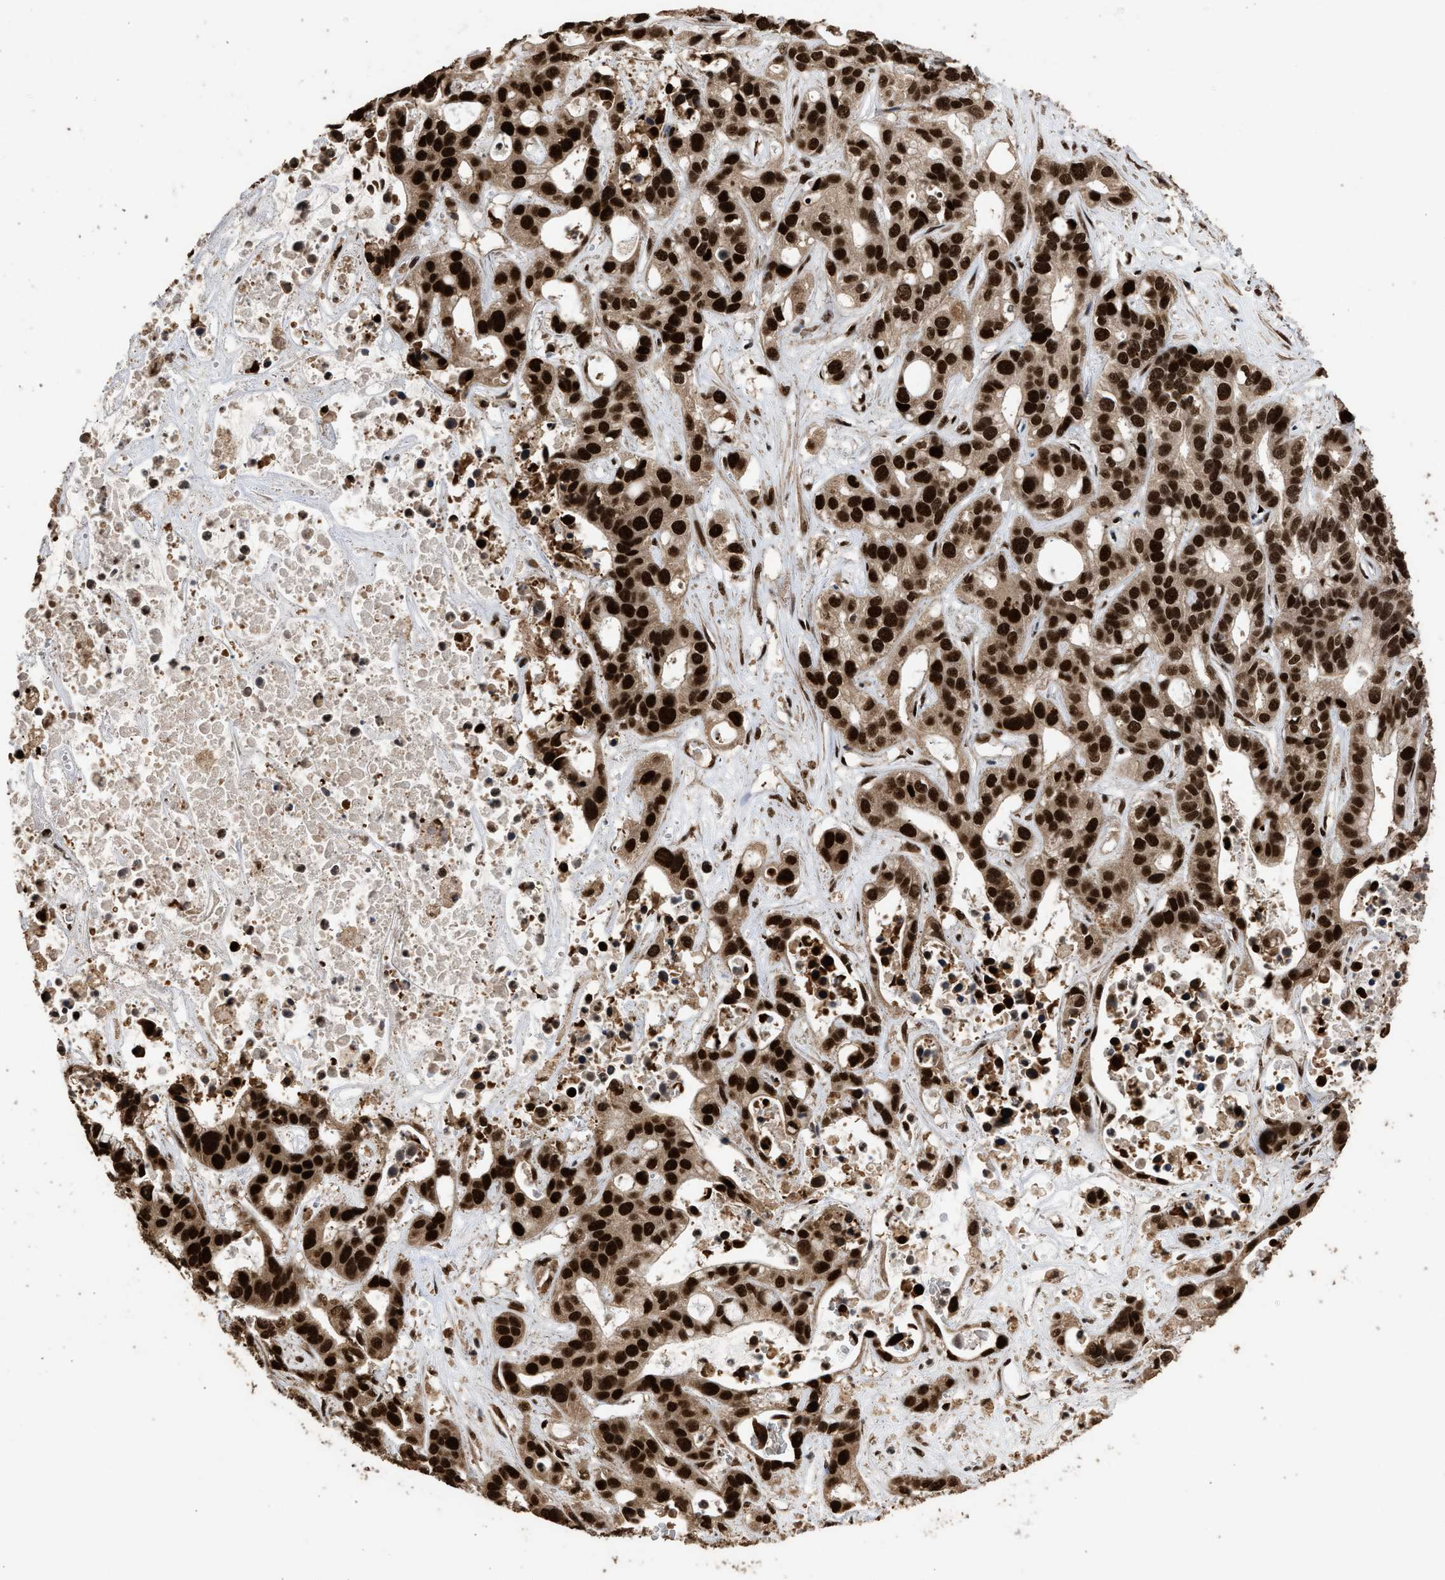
{"staining": {"intensity": "strong", "quantity": ">75%", "location": "cytoplasmic/membranous,nuclear"}, "tissue": "liver cancer", "cell_type": "Tumor cells", "image_type": "cancer", "snomed": [{"axis": "morphology", "description": "Cholangiocarcinoma"}, {"axis": "topography", "description": "Liver"}], "caption": "Human liver cancer stained with a brown dye shows strong cytoplasmic/membranous and nuclear positive expression in approximately >75% of tumor cells.", "gene": "PPP4R3B", "patient": {"sex": "female", "age": 65}}